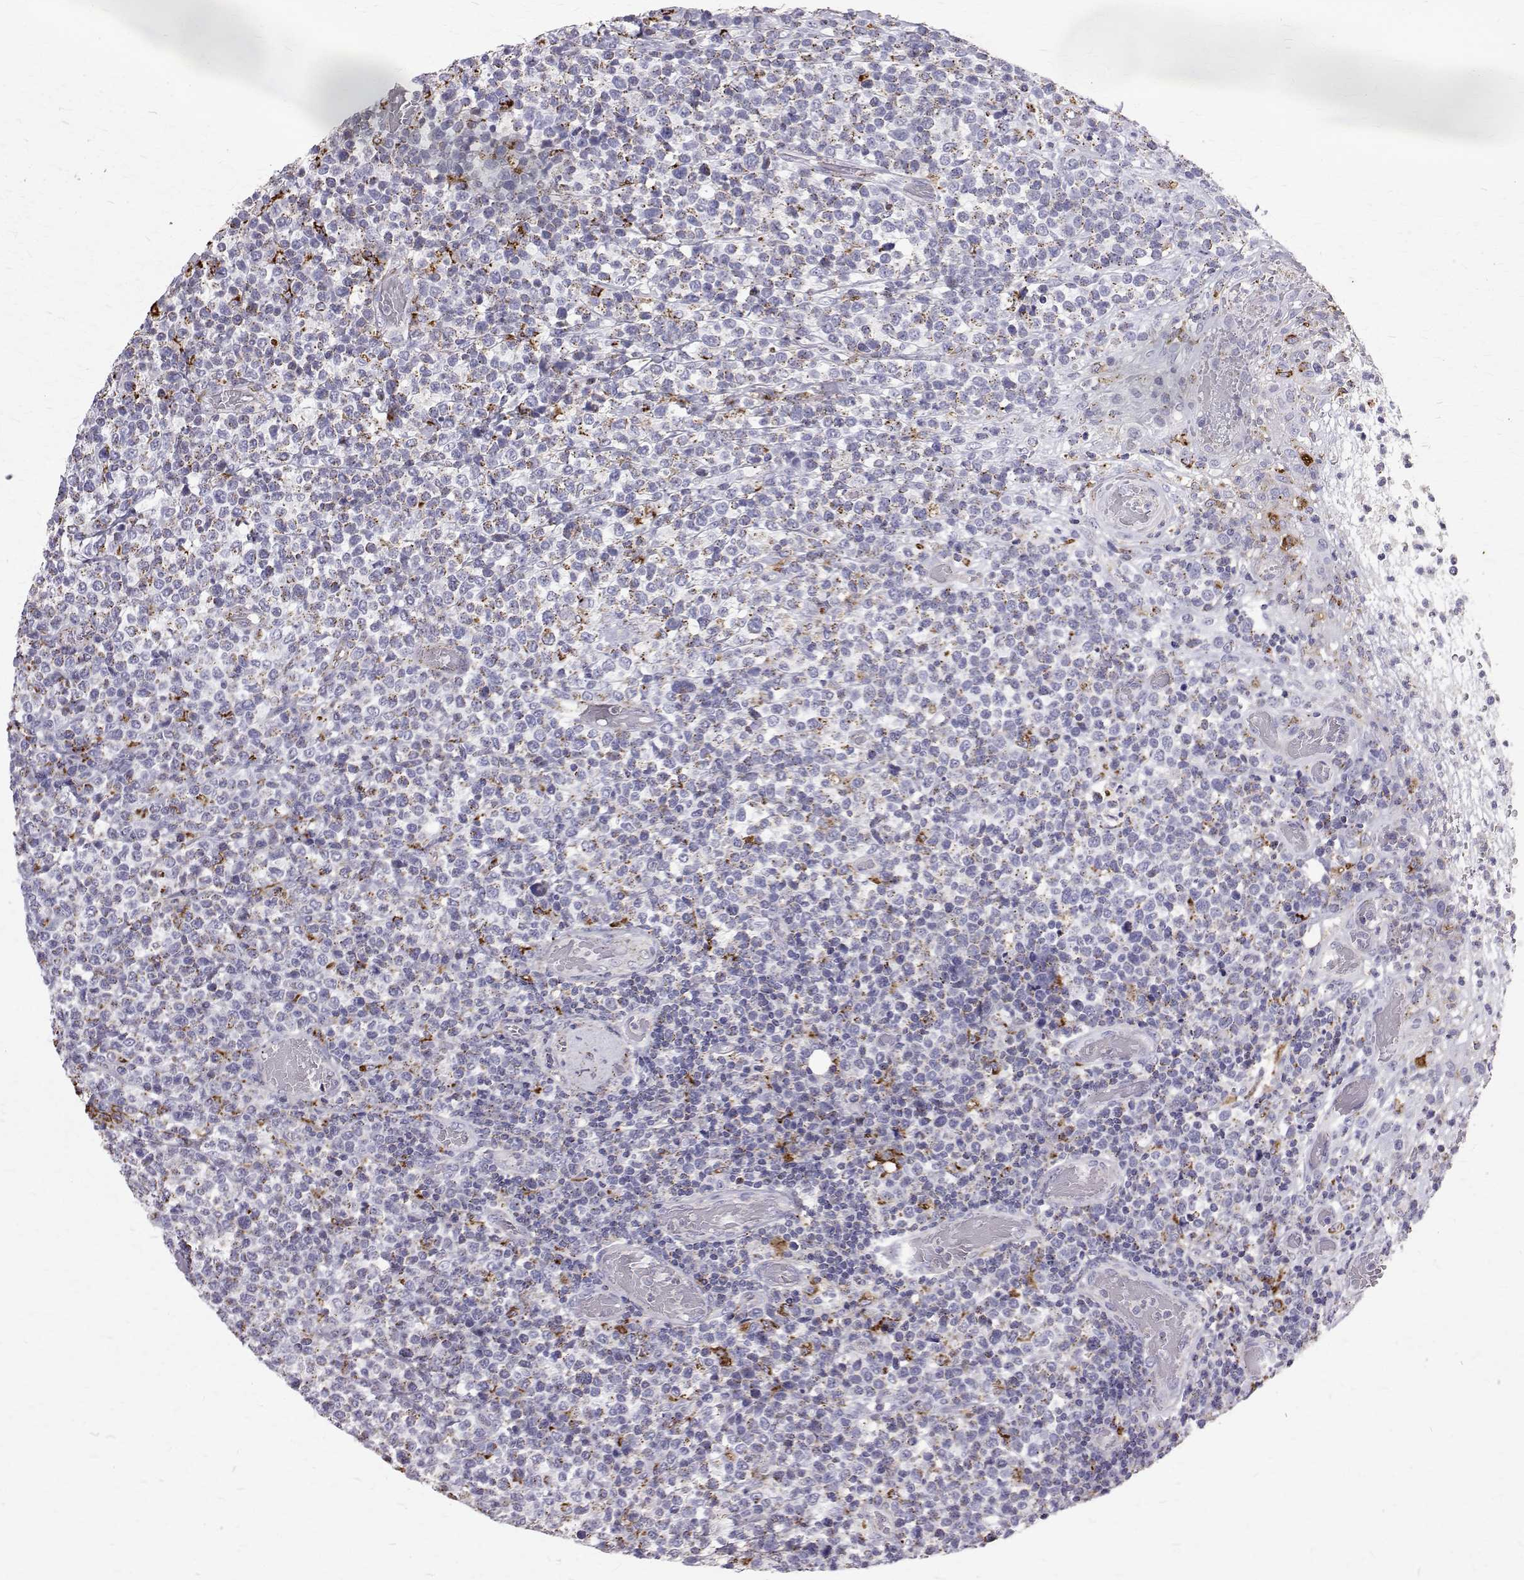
{"staining": {"intensity": "moderate", "quantity": "<25%", "location": "cytoplasmic/membranous"}, "tissue": "lymphoma", "cell_type": "Tumor cells", "image_type": "cancer", "snomed": [{"axis": "morphology", "description": "Malignant lymphoma, non-Hodgkin's type, High grade"}, {"axis": "topography", "description": "Soft tissue"}], "caption": "Protein staining by IHC exhibits moderate cytoplasmic/membranous staining in approximately <25% of tumor cells in lymphoma. The staining is performed using DAB (3,3'-diaminobenzidine) brown chromogen to label protein expression. The nuclei are counter-stained blue using hematoxylin.", "gene": "TPP1", "patient": {"sex": "female", "age": 56}}